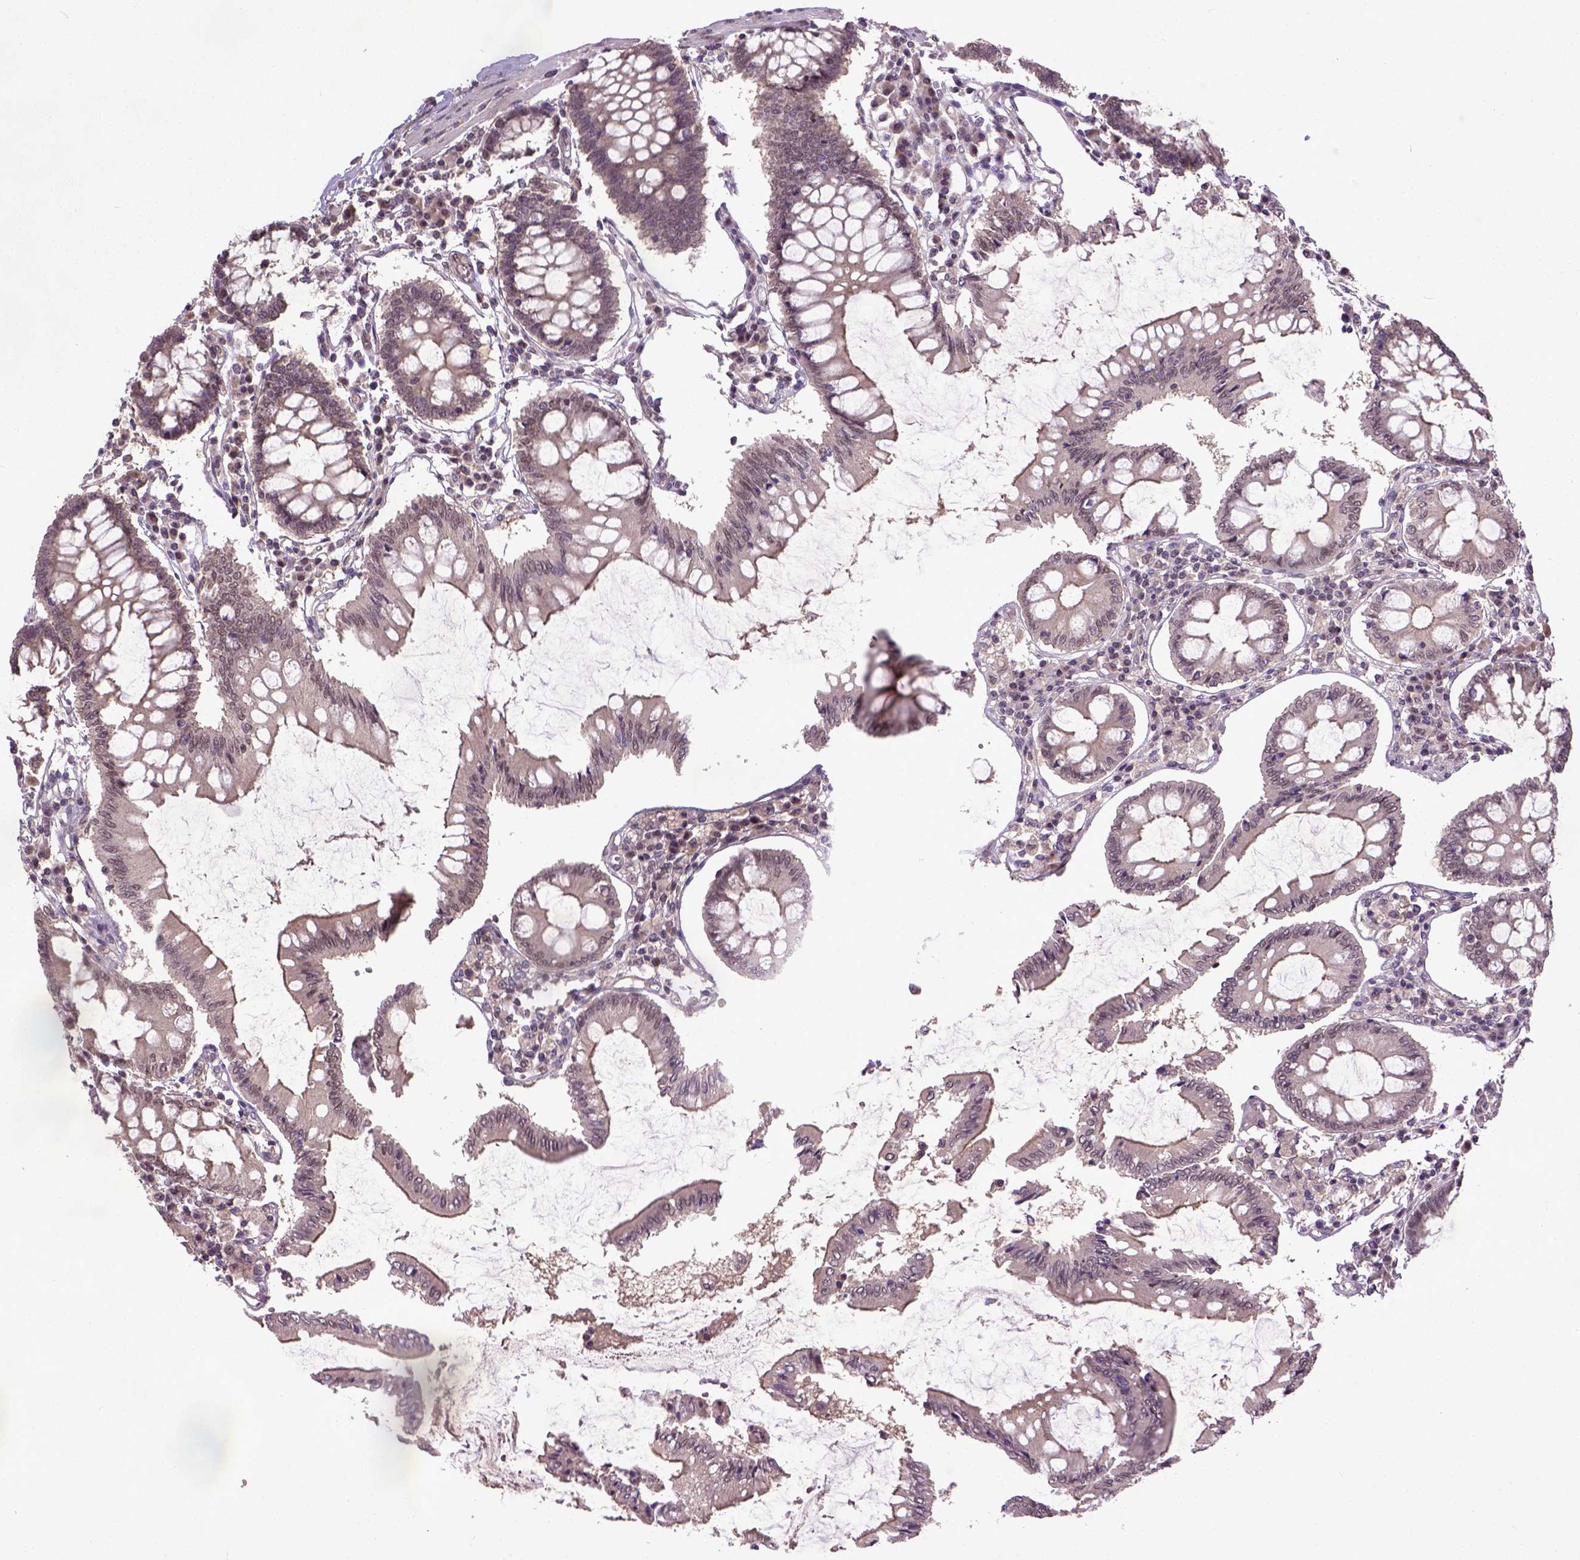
{"staining": {"intensity": "moderate", "quantity": "<25%", "location": "nuclear"}, "tissue": "colon", "cell_type": "Endothelial cells", "image_type": "normal", "snomed": [{"axis": "morphology", "description": "Normal tissue, NOS"}, {"axis": "morphology", "description": "Adenocarcinoma, NOS"}, {"axis": "topography", "description": "Colon"}], "caption": "Immunohistochemical staining of normal colon demonstrates moderate nuclear protein positivity in about <25% of endothelial cells.", "gene": "UBA3", "patient": {"sex": "male", "age": 83}}